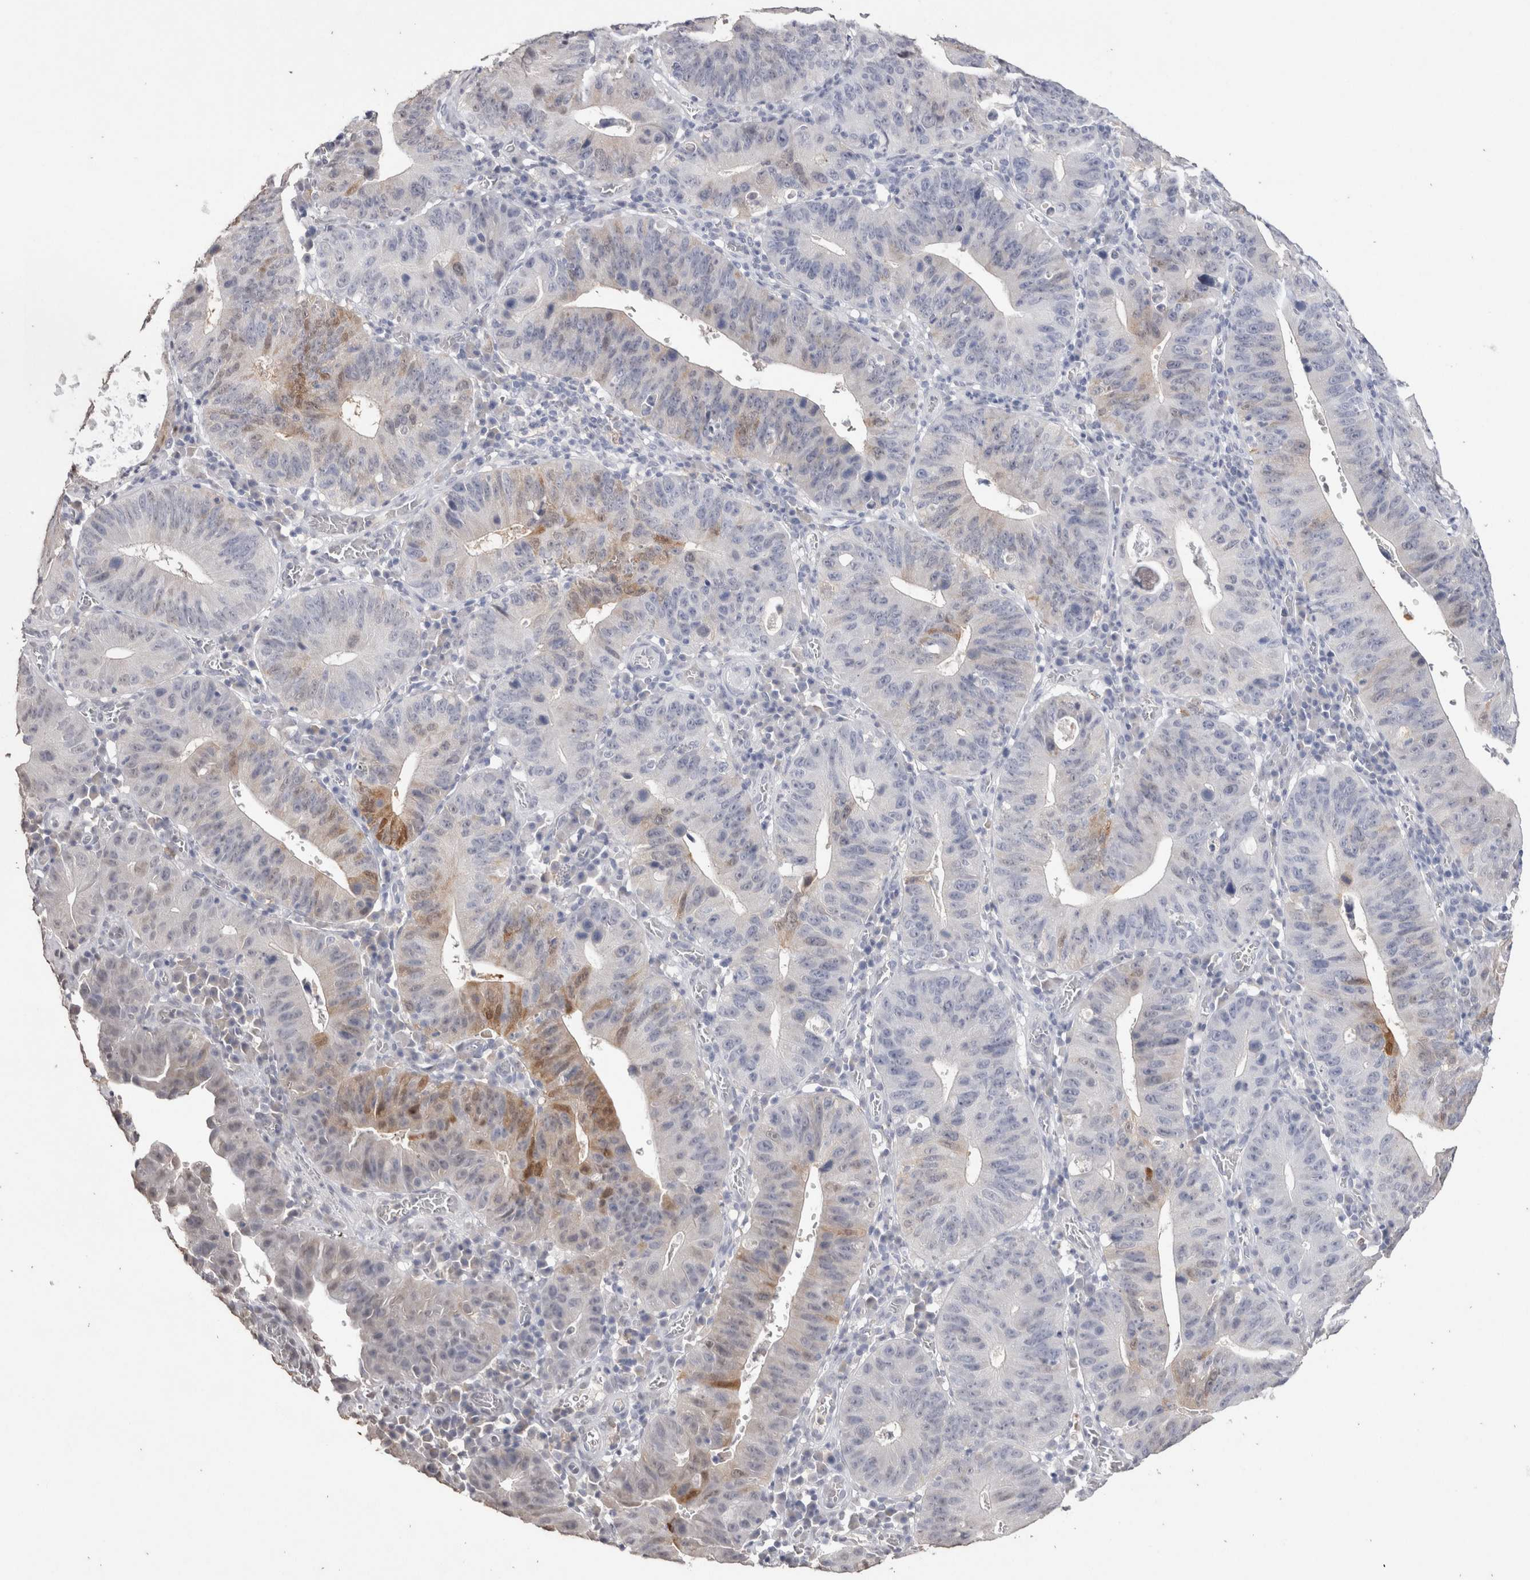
{"staining": {"intensity": "moderate", "quantity": "<25%", "location": "cytoplasmic/membranous"}, "tissue": "stomach cancer", "cell_type": "Tumor cells", "image_type": "cancer", "snomed": [{"axis": "morphology", "description": "Adenocarcinoma, NOS"}, {"axis": "topography", "description": "Stomach"}], "caption": "Stomach cancer stained with a brown dye shows moderate cytoplasmic/membranous positive expression in approximately <25% of tumor cells.", "gene": "LGALS2", "patient": {"sex": "male", "age": 59}}